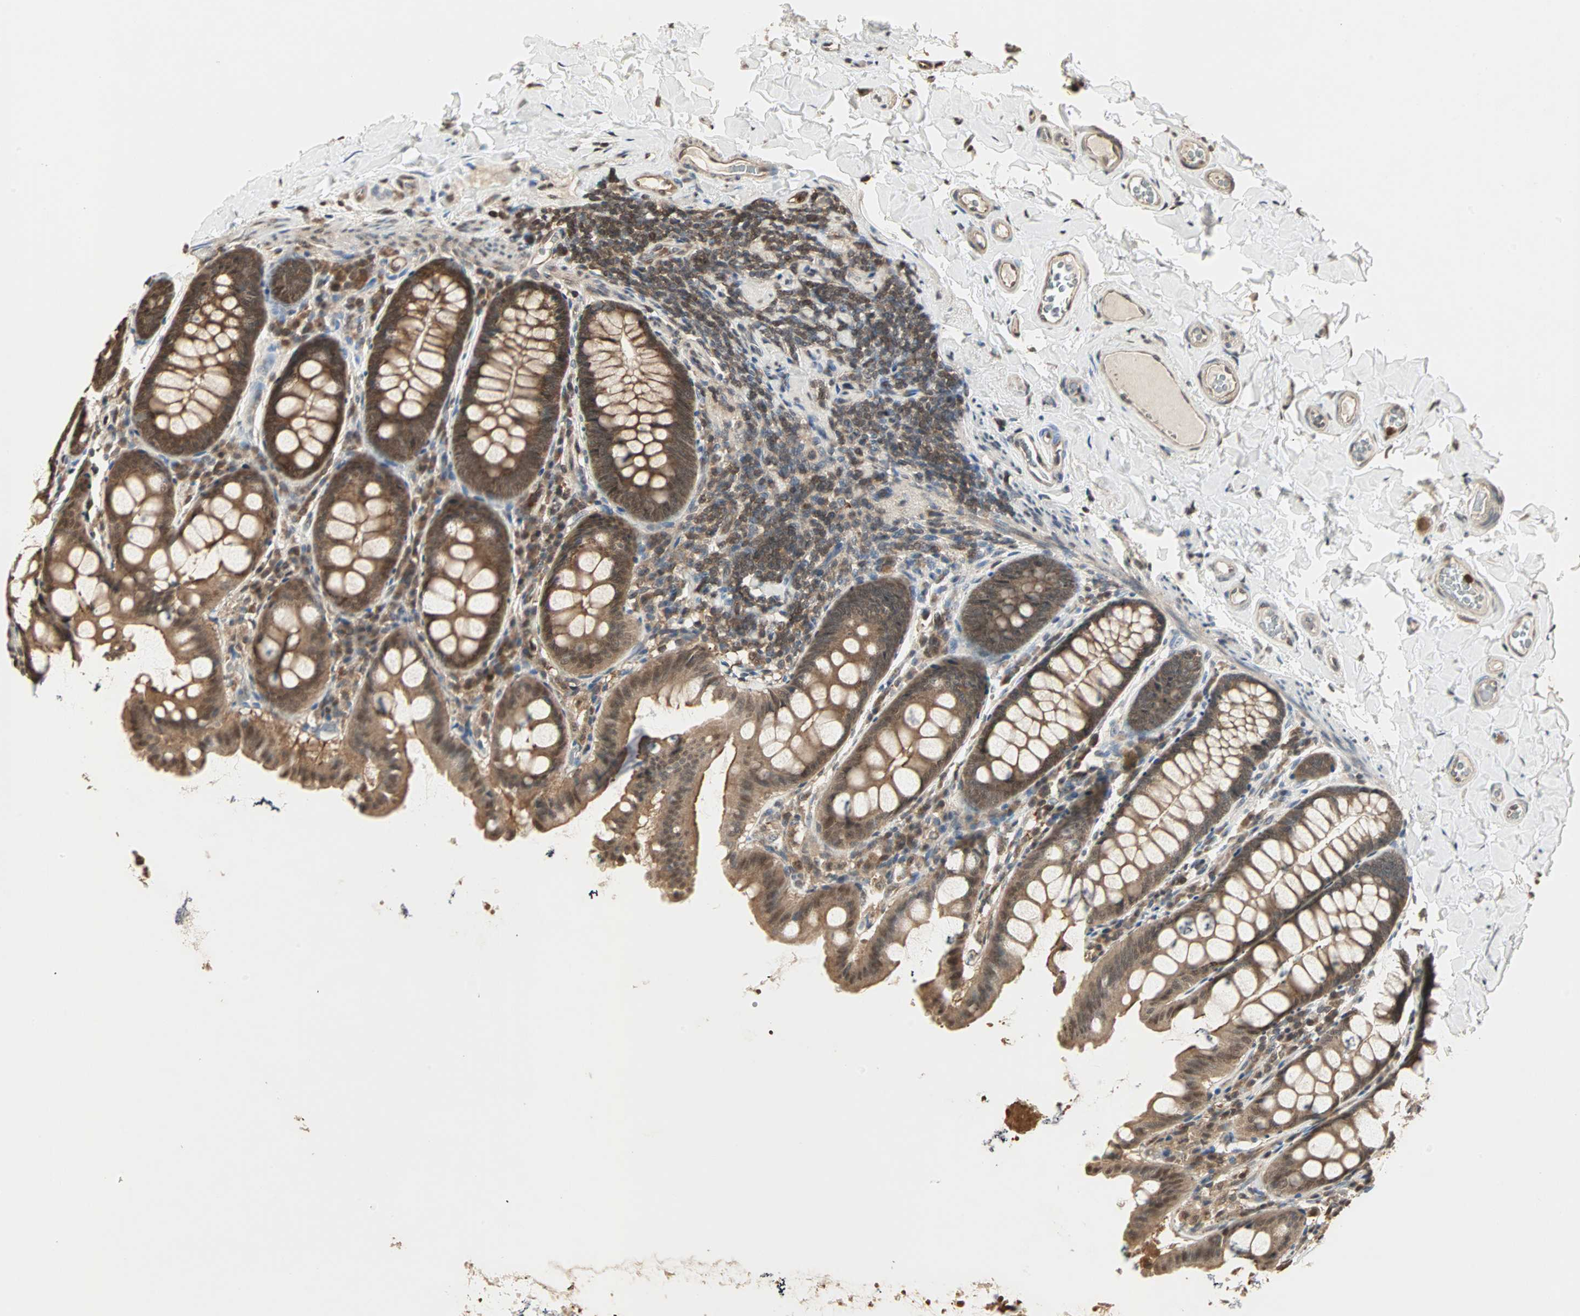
{"staining": {"intensity": "moderate", "quantity": ">75%", "location": "cytoplasmic/membranous,nuclear"}, "tissue": "colon", "cell_type": "Endothelial cells", "image_type": "normal", "snomed": [{"axis": "morphology", "description": "Normal tissue, NOS"}, {"axis": "topography", "description": "Colon"}], "caption": "Immunohistochemical staining of unremarkable human colon displays medium levels of moderate cytoplasmic/membranous,nuclear positivity in about >75% of endothelial cells.", "gene": "DRG2", "patient": {"sex": "female", "age": 61}}